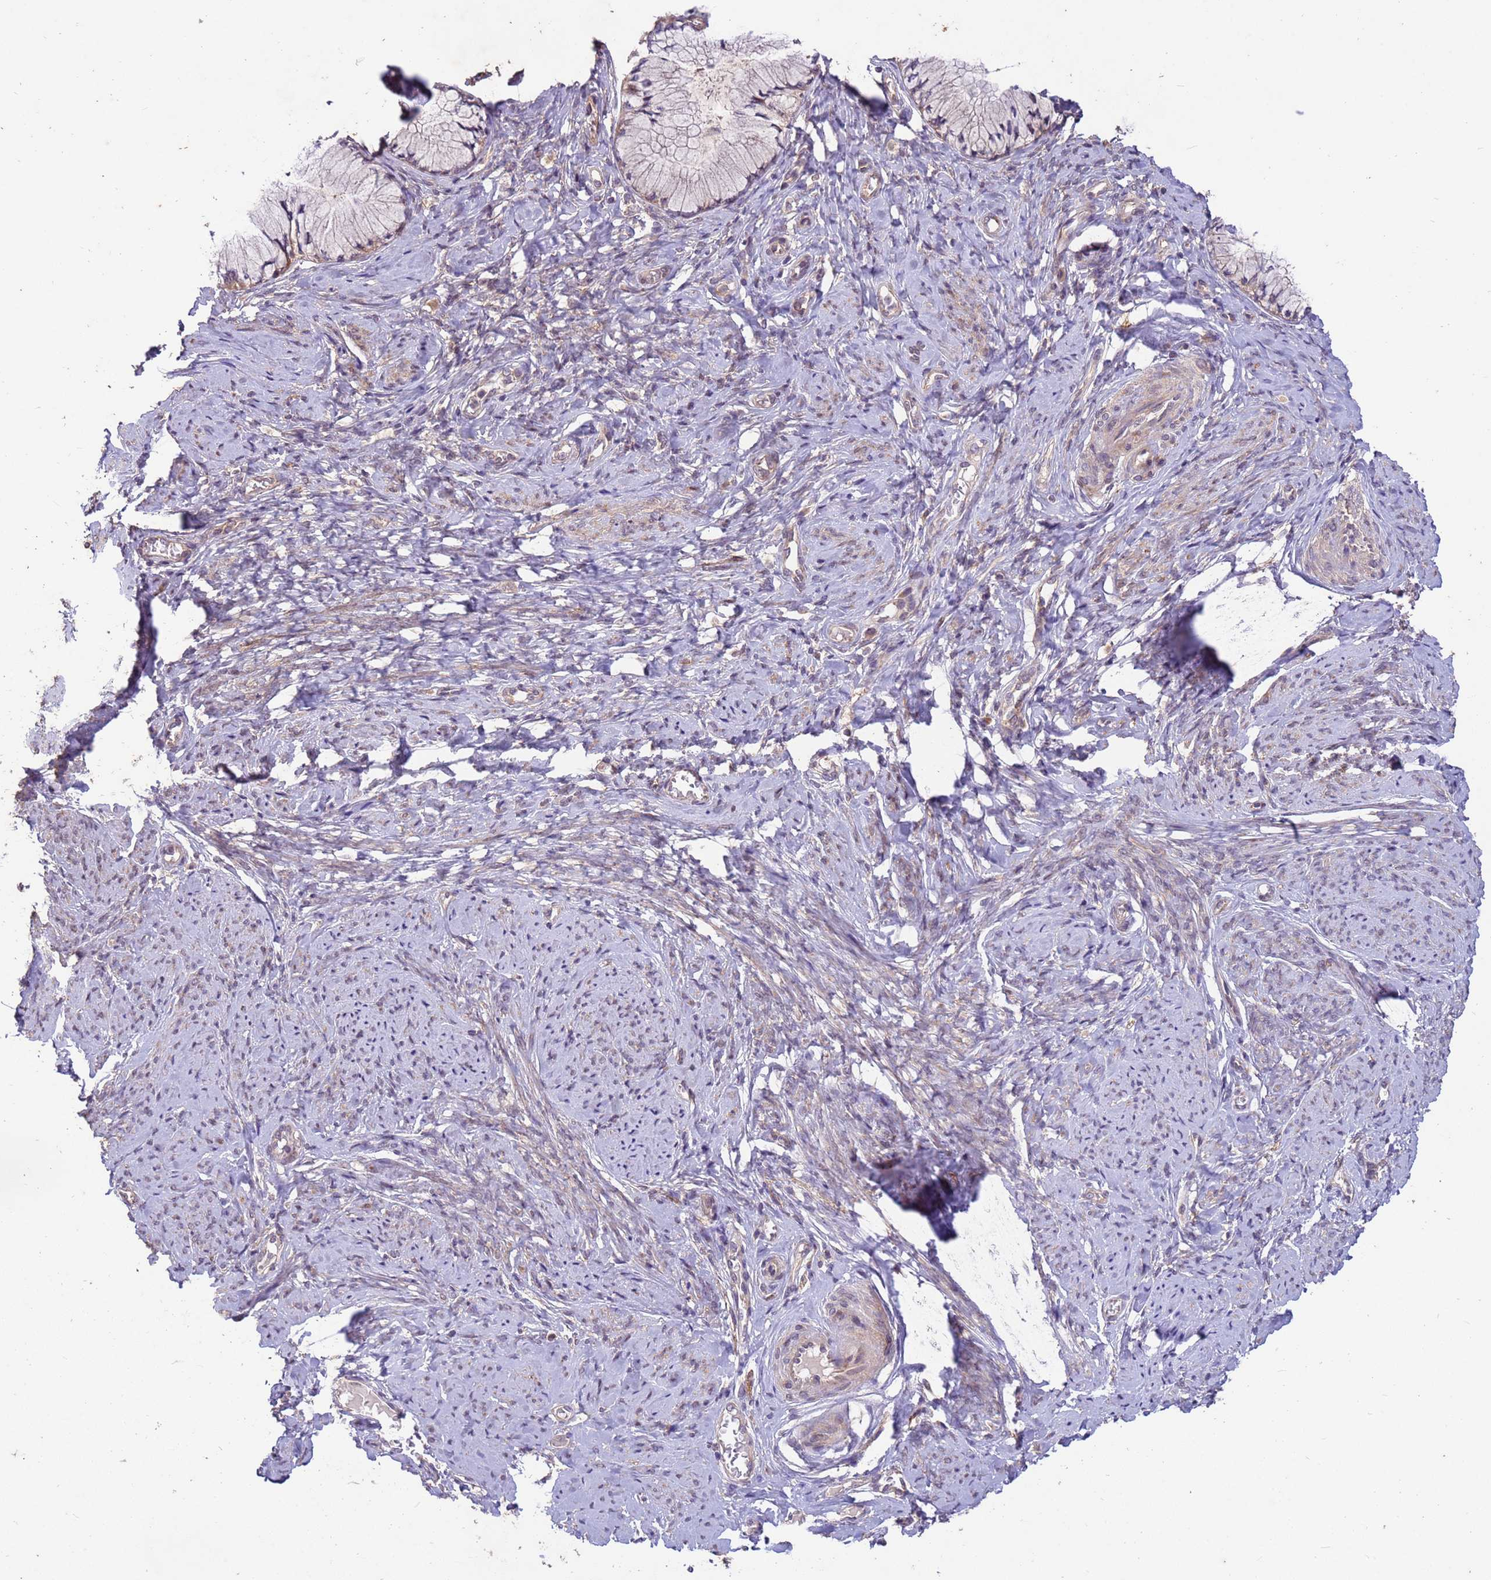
{"staining": {"intensity": "weak", "quantity": "<25%", "location": "cytoplasmic/membranous"}, "tissue": "cervix", "cell_type": "Glandular cells", "image_type": "normal", "snomed": [{"axis": "morphology", "description": "Normal tissue, NOS"}, {"axis": "topography", "description": "Cervix"}], "caption": "Histopathology image shows no protein staining in glandular cells of normal cervix. Brightfield microscopy of immunohistochemistry stained with DAB (brown) and hematoxylin (blue), captured at high magnification.", "gene": "PPP2CA", "patient": {"sex": "female", "age": 42}}